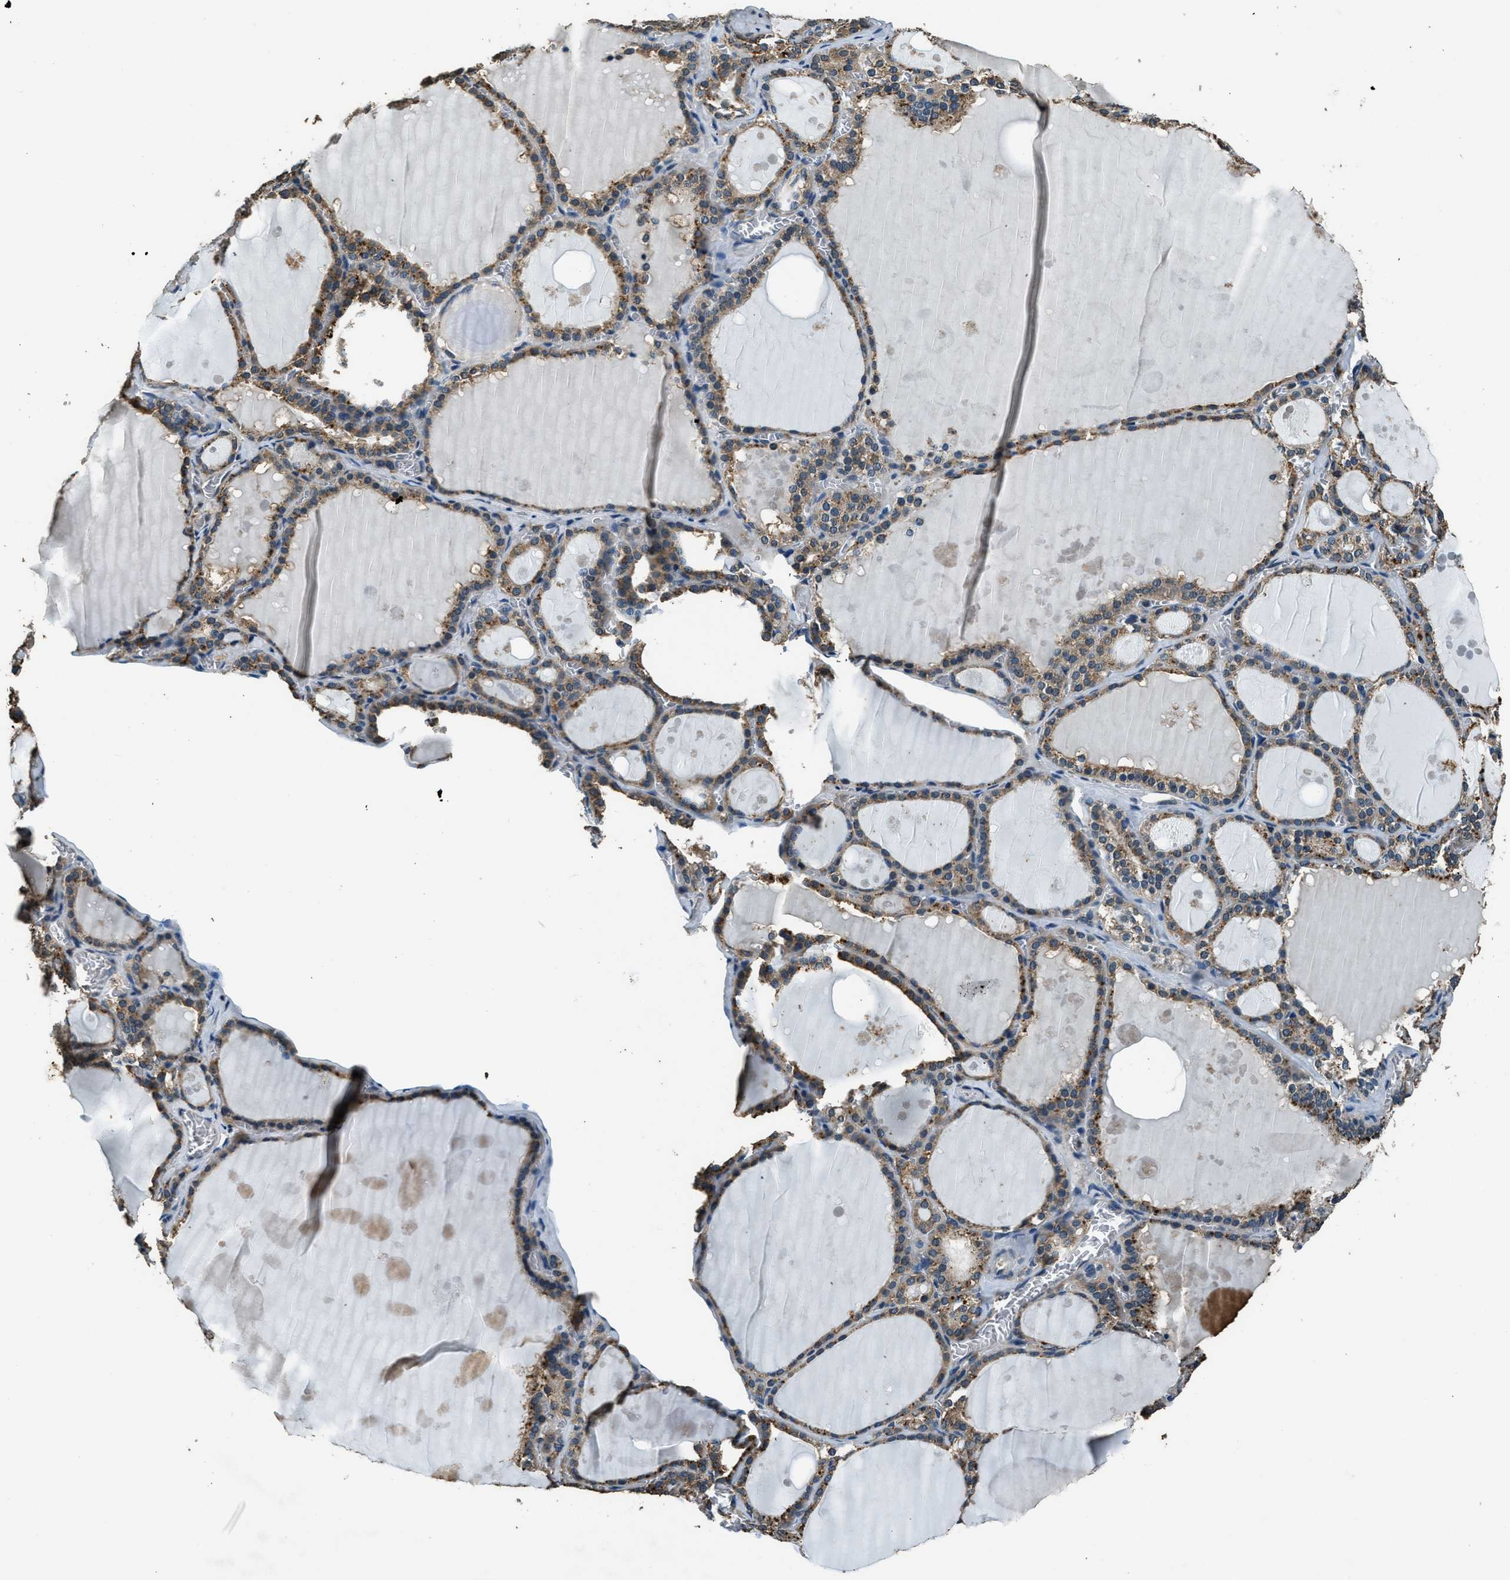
{"staining": {"intensity": "moderate", "quantity": ">75%", "location": "cytoplasmic/membranous"}, "tissue": "thyroid gland", "cell_type": "Glandular cells", "image_type": "normal", "snomed": [{"axis": "morphology", "description": "Normal tissue, NOS"}, {"axis": "topography", "description": "Thyroid gland"}], "caption": "Immunohistochemistry (IHC) (DAB) staining of benign thyroid gland exhibits moderate cytoplasmic/membranous protein staining in about >75% of glandular cells. (DAB = brown stain, brightfield microscopy at high magnification).", "gene": "SALL3", "patient": {"sex": "male", "age": 56}}